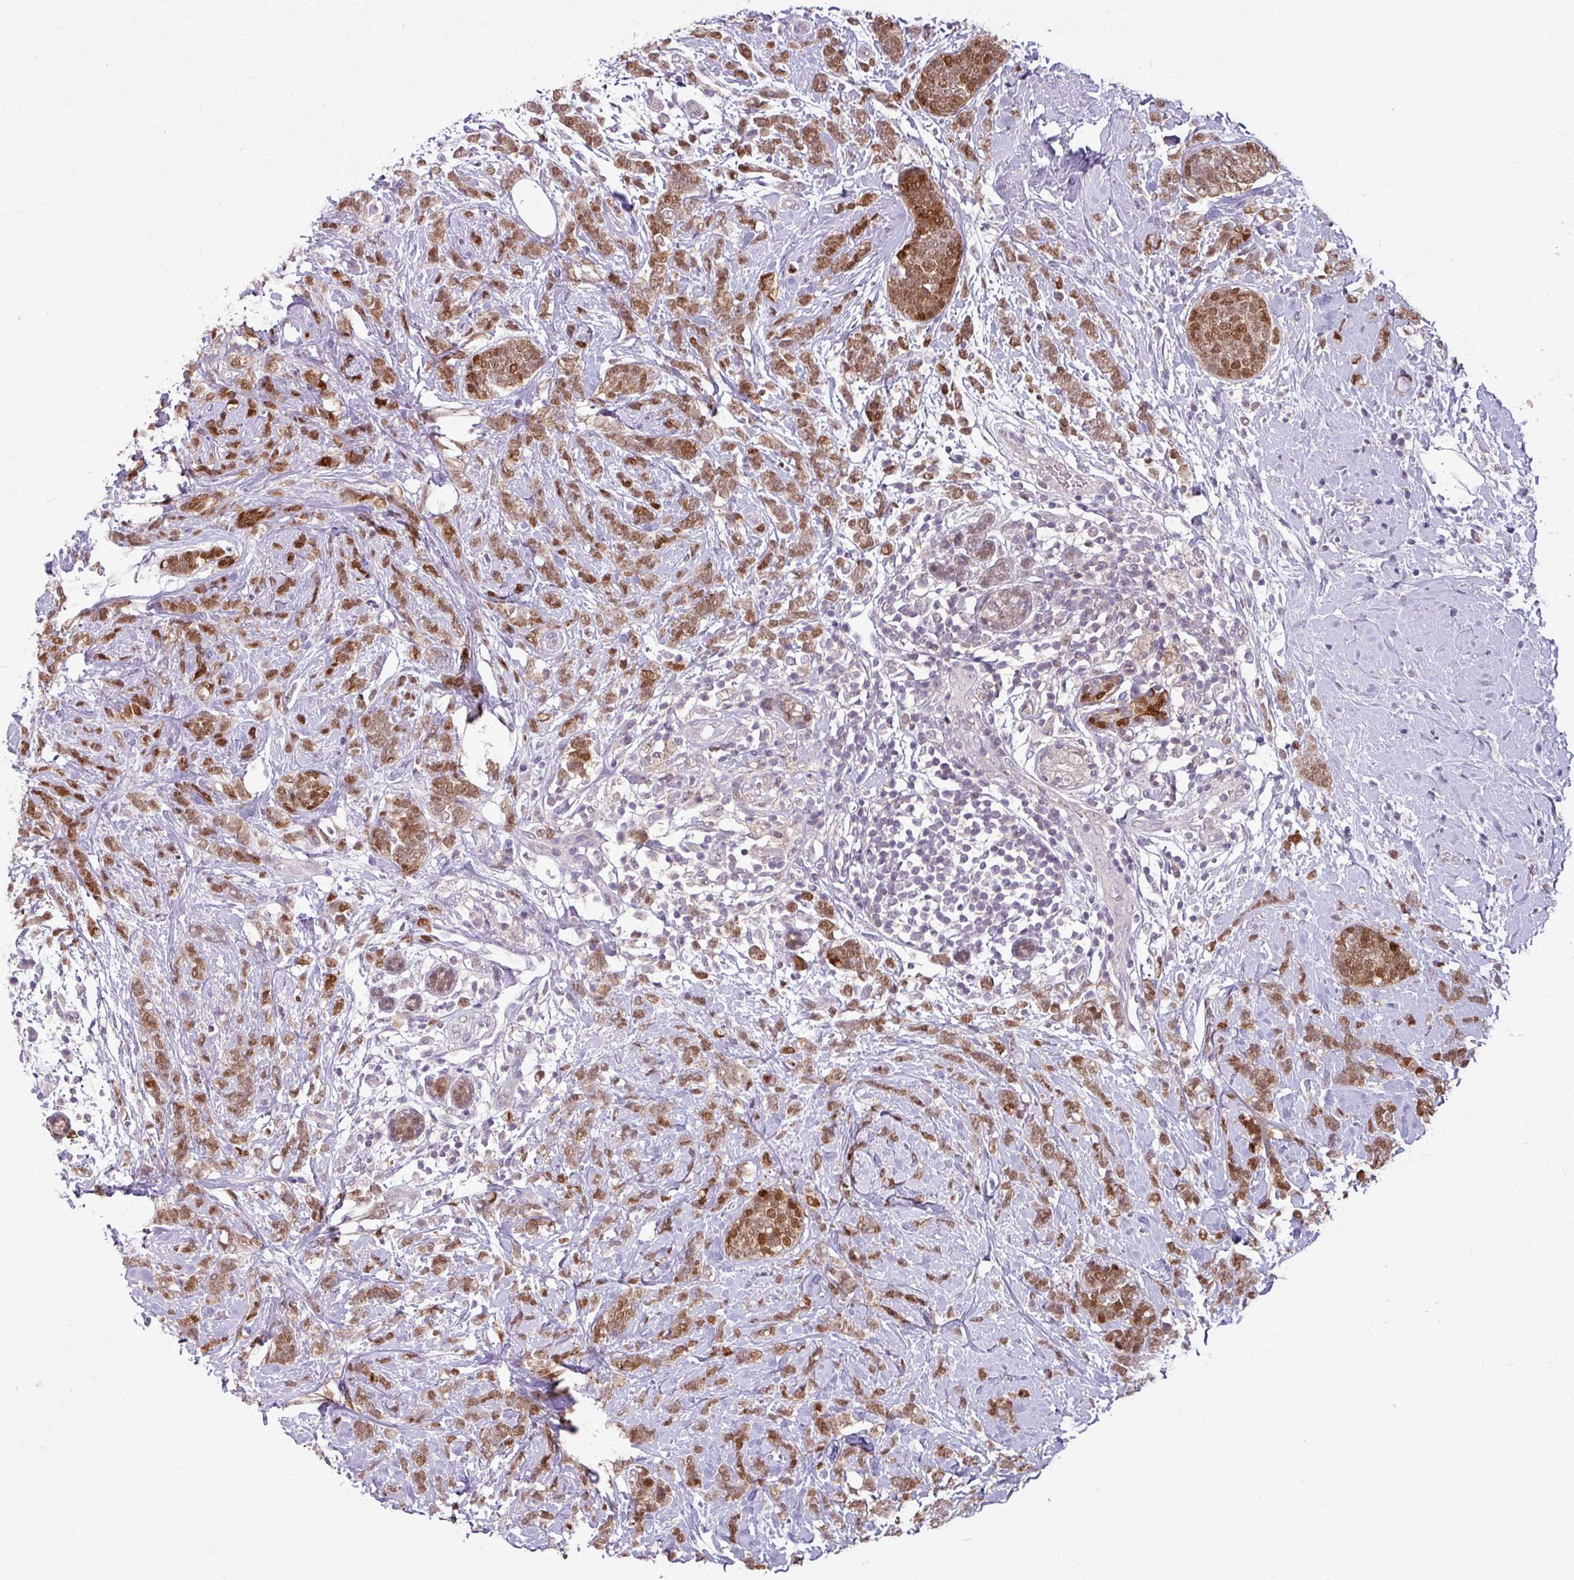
{"staining": {"intensity": "moderate", "quantity": ">75%", "location": "cytoplasmic/membranous,nuclear"}, "tissue": "breast cancer", "cell_type": "Tumor cells", "image_type": "cancer", "snomed": [{"axis": "morphology", "description": "Lobular carcinoma"}, {"axis": "topography", "description": "Breast"}], "caption": "An IHC image of tumor tissue is shown. Protein staining in brown shows moderate cytoplasmic/membranous and nuclear positivity in breast cancer within tumor cells.", "gene": "TTLL12", "patient": {"sex": "female", "age": 58}}